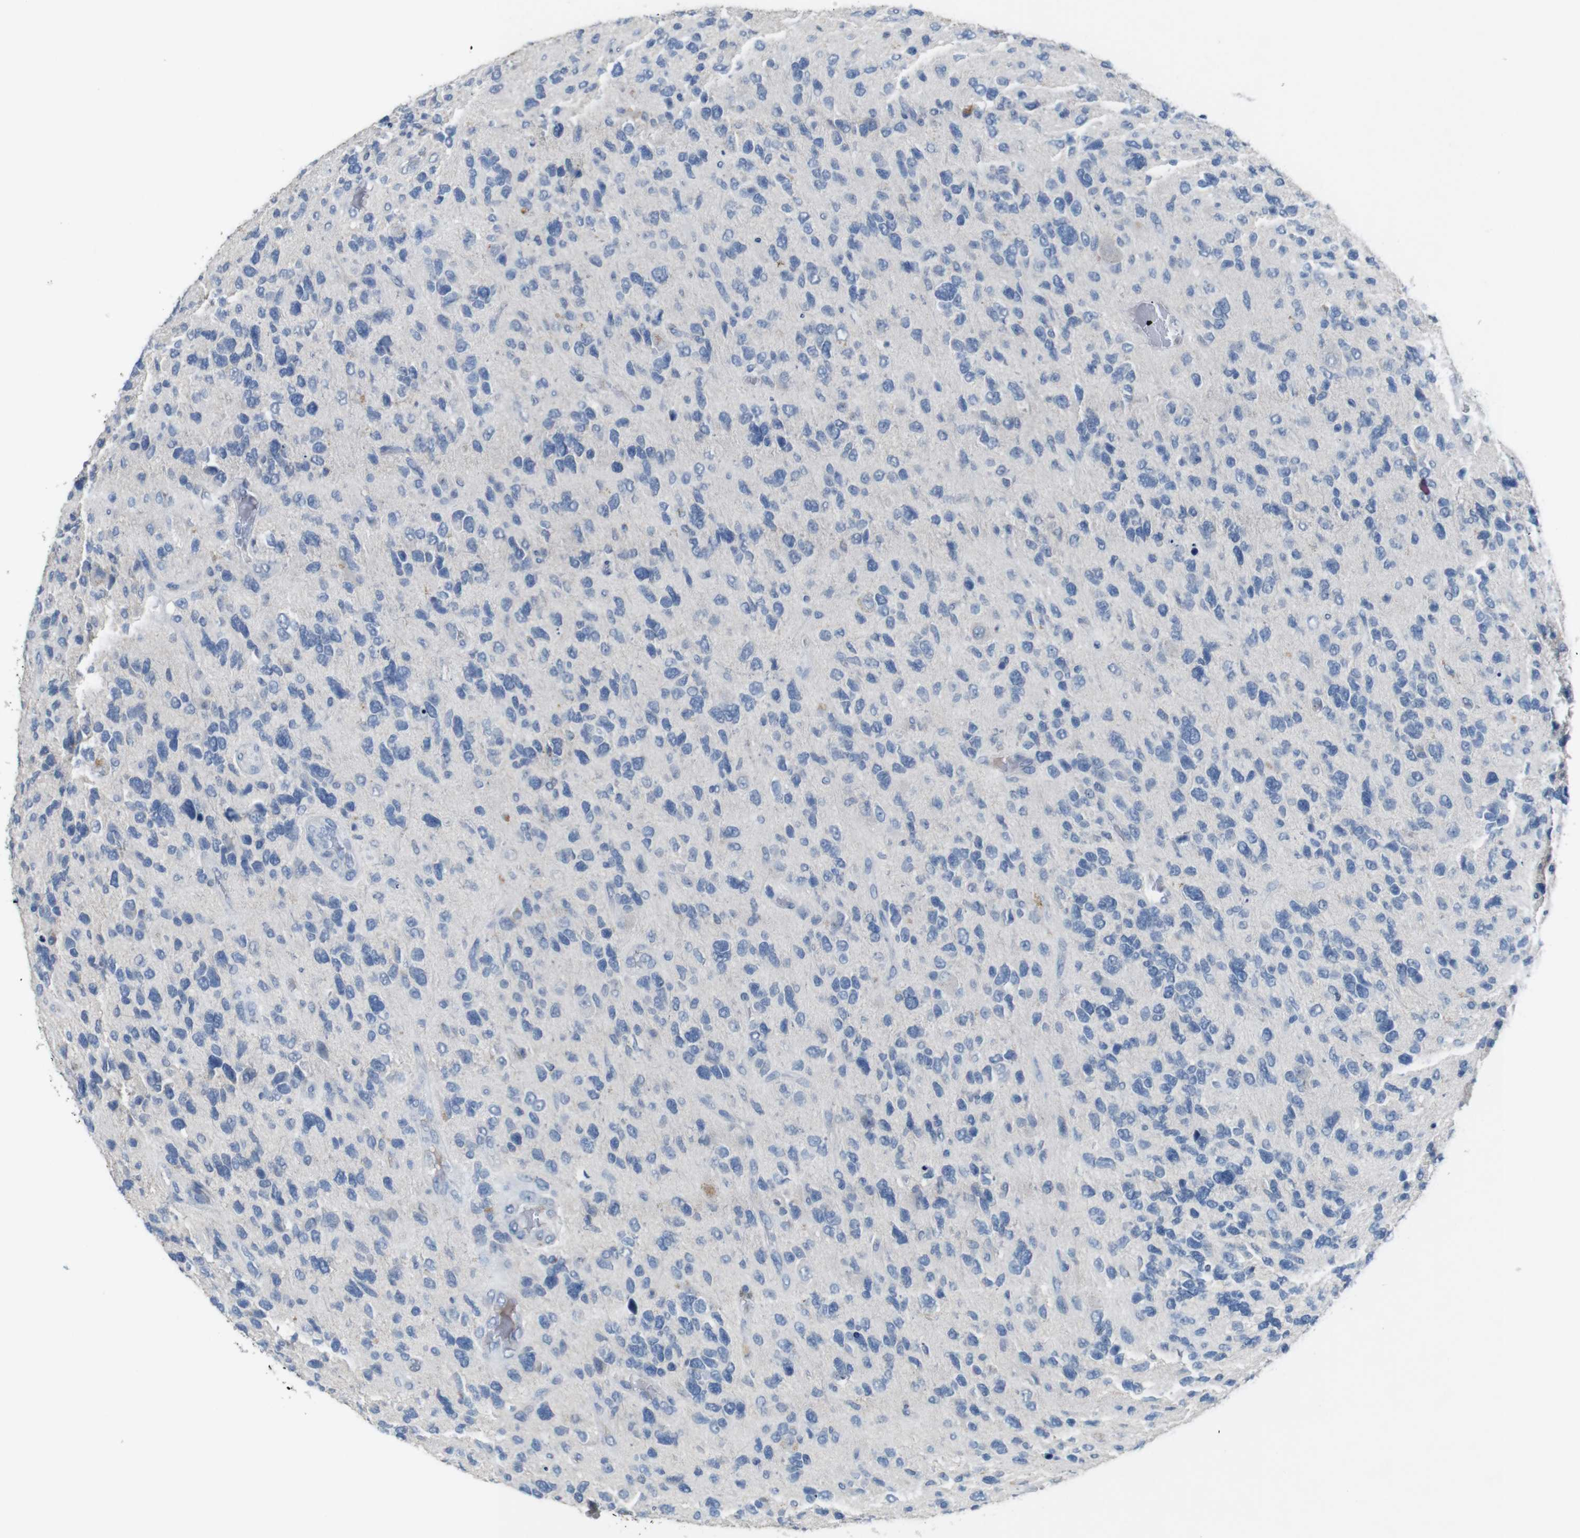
{"staining": {"intensity": "negative", "quantity": "none", "location": "none"}, "tissue": "glioma", "cell_type": "Tumor cells", "image_type": "cancer", "snomed": [{"axis": "morphology", "description": "Glioma, malignant, High grade"}, {"axis": "topography", "description": "Brain"}], "caption": "Tumor cells are negative for brown protein staining in malignant glioma (high-grade).", "gene": "SLC2A8", "patient": {"sex": "female", "age": 58}}